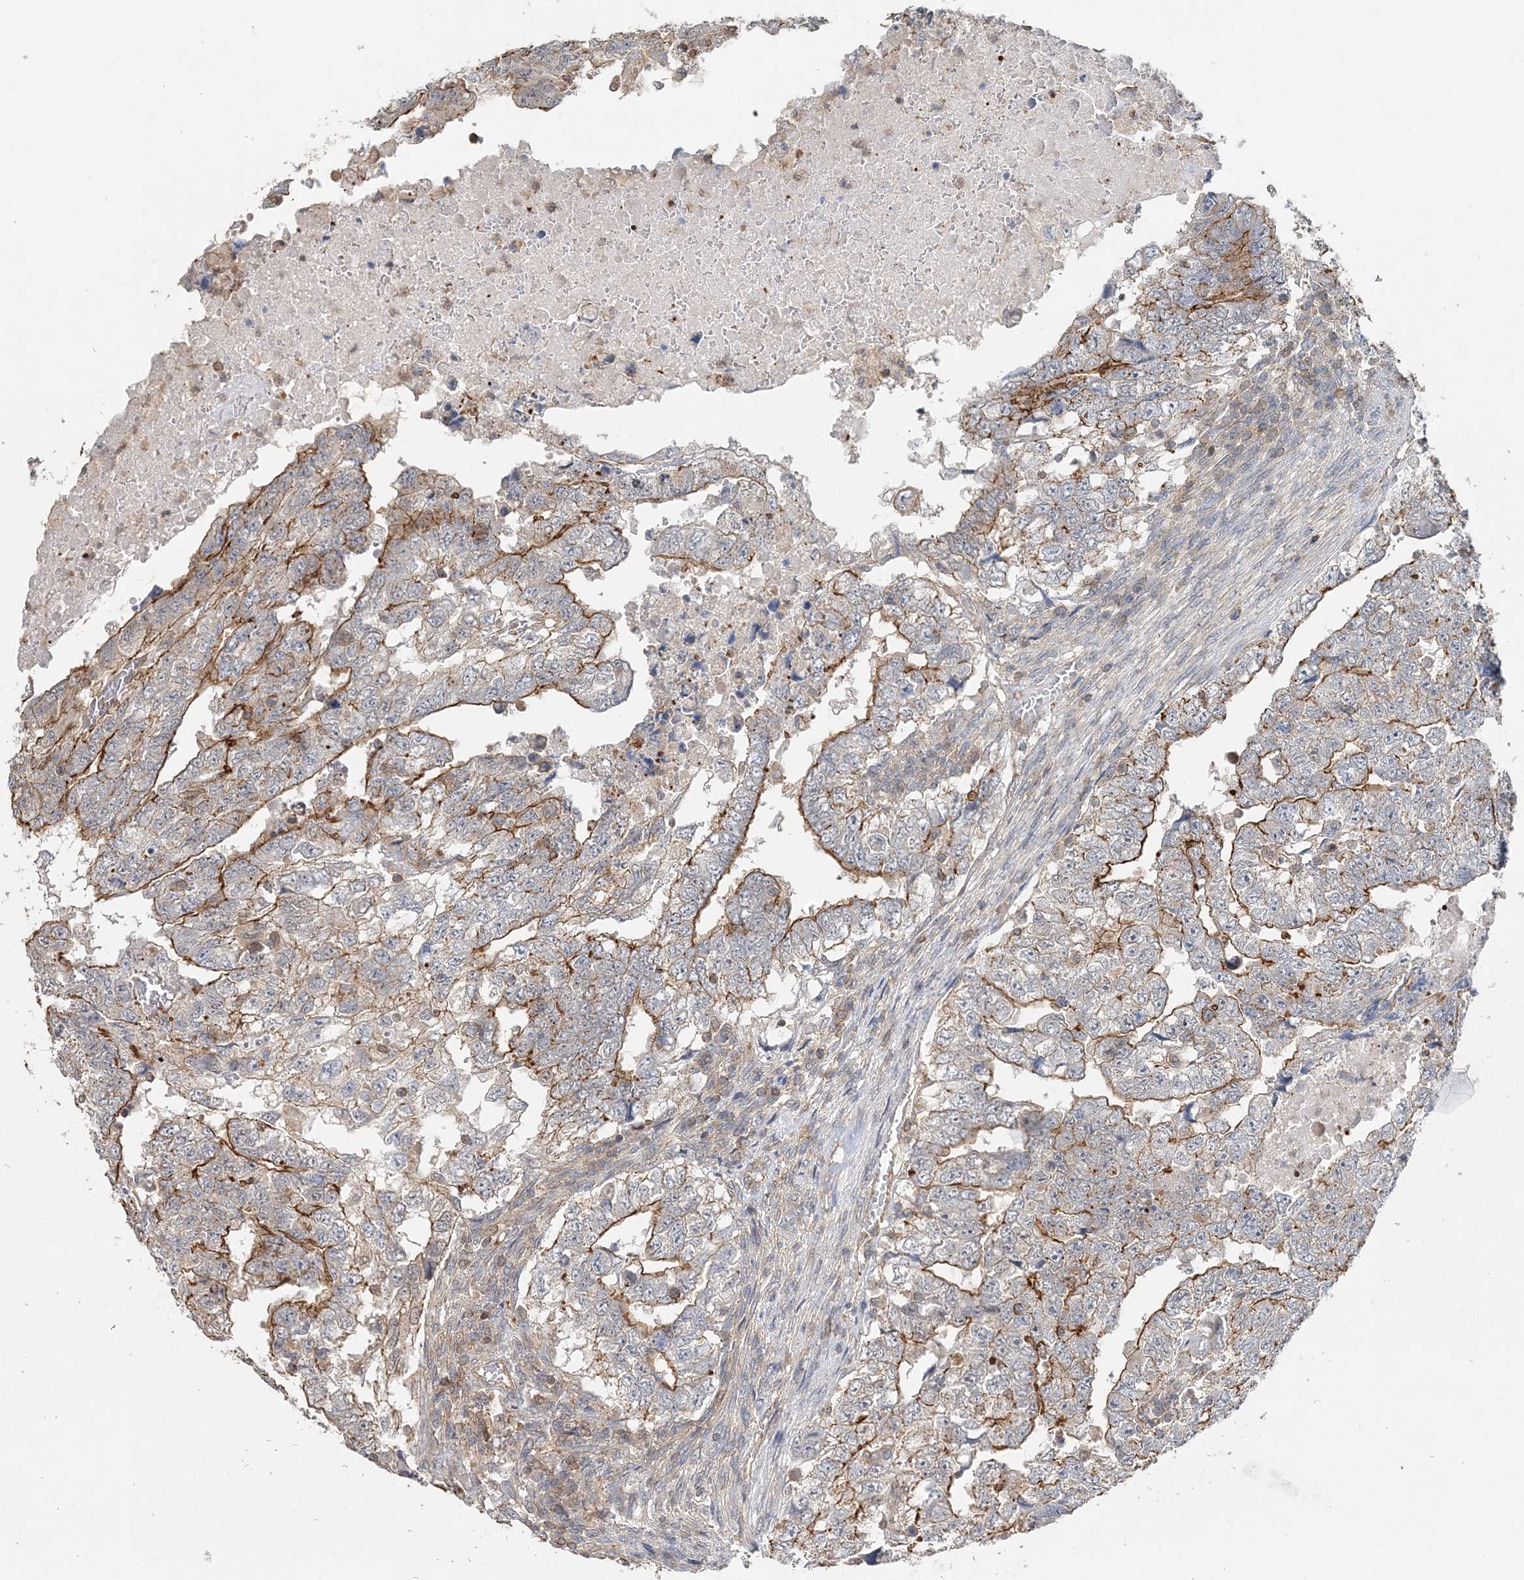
{"staining": {"intensity": "moderate", "quantity": ">75%", "location": "cytoplasmic/membranous"}, "tissue": "testis cancer", "cell_type": "Tumor cells", "image_type": "cancer", "snomed": [{"axis": "morphology", "description": "Carcinoma, Embryonal, NOS"}, {"axis": "topography", "description": "Testis"}], "caption": "Testis embryonal carcinoma stained for a protein demonstrates moderate cytoplasmic/membranous positivity in tumor cells.", "gene": "MAT2B", "patient": {"sex": "male", "age": 36}}